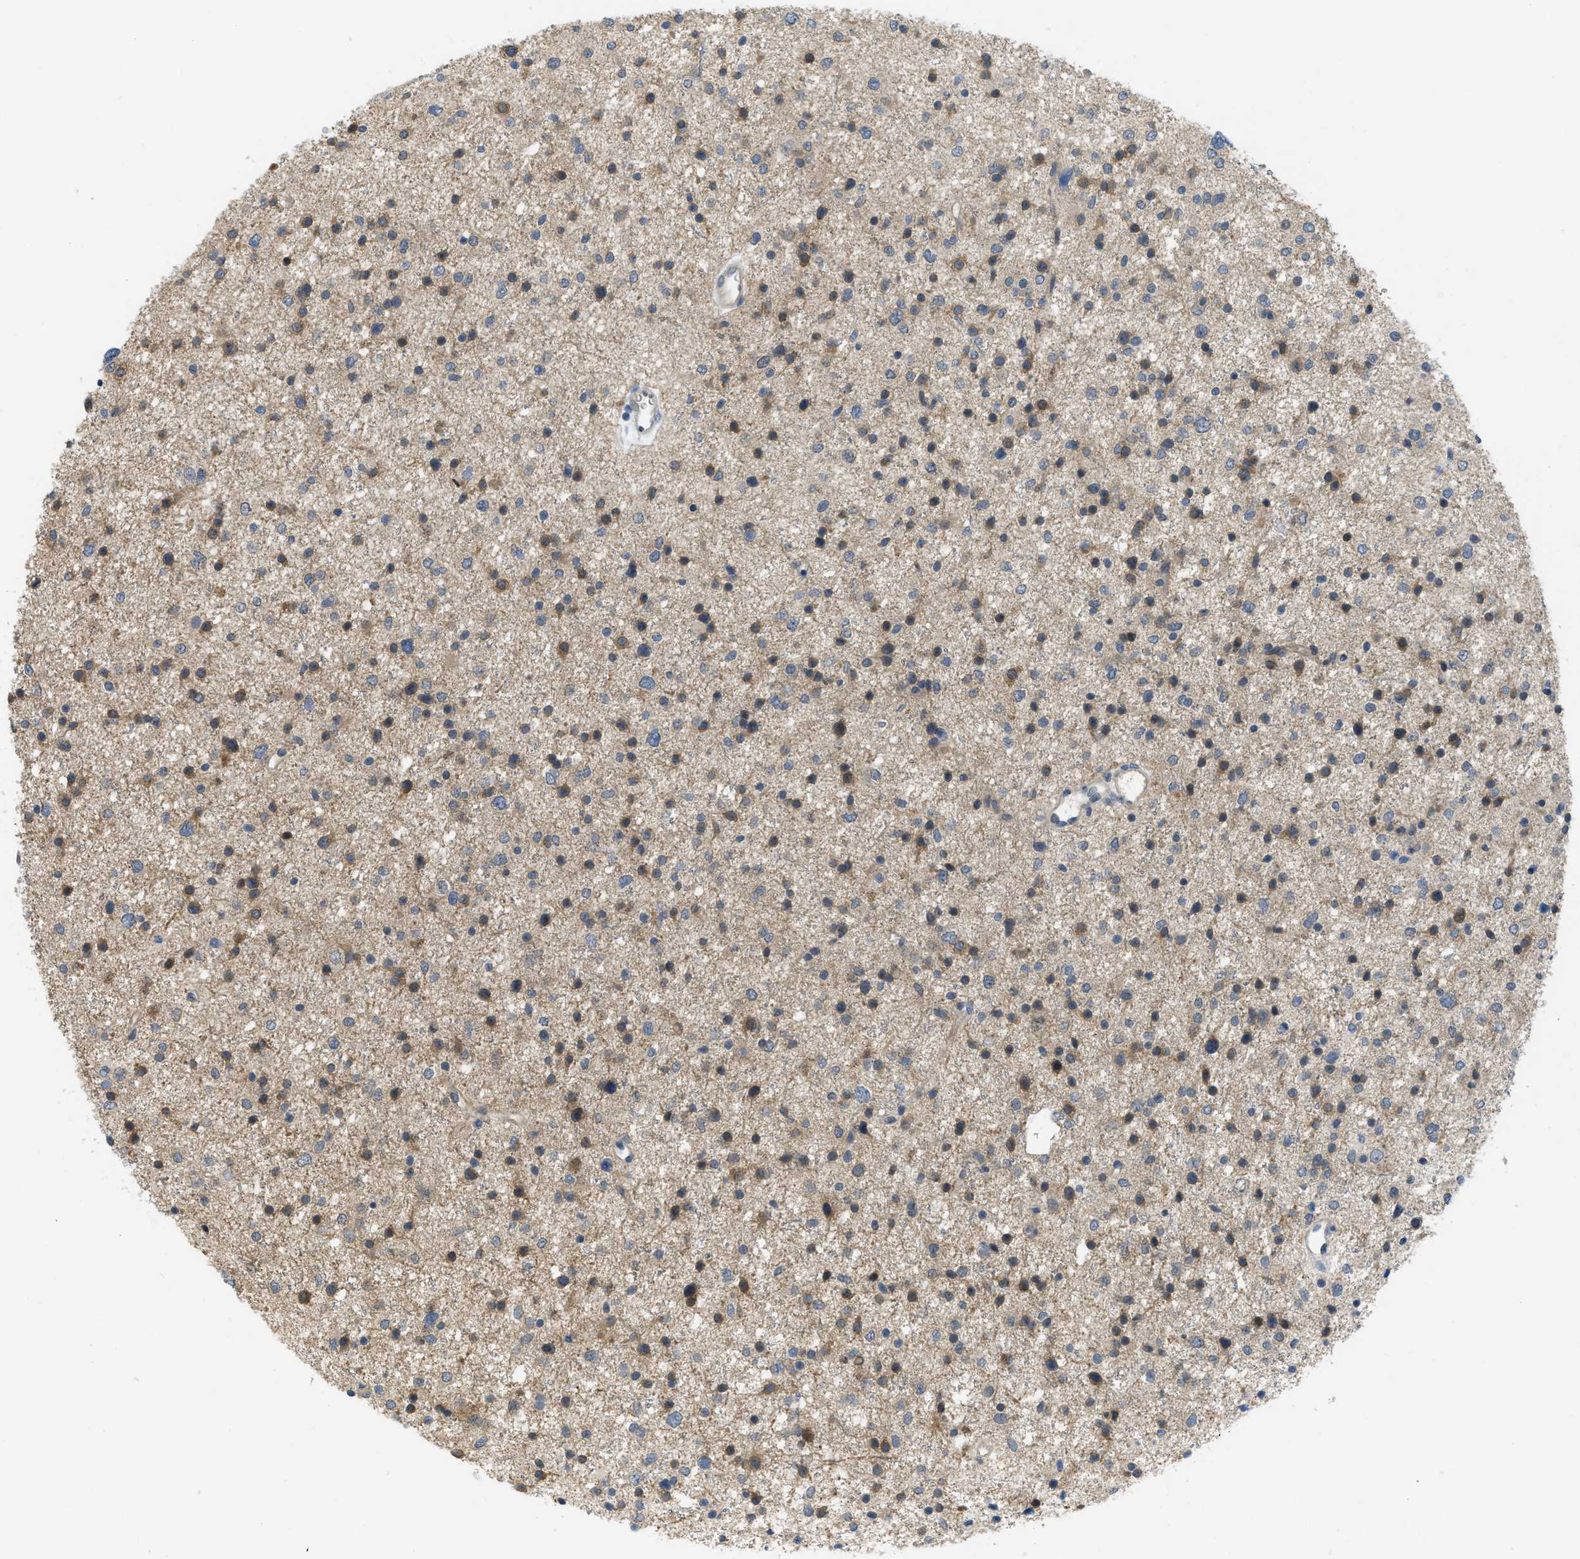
{"staining": {"intensity": "moderate", "quantity": "25%-75%", "location": "cytoplasmic/membranous"}, "tissue": "glioma", "cell_type": "Tumor cells", "image_type": "cancer", "snomed": [{"axis": "morphology", "description": "Glioma, malignant, Low grade"}, {"axis": "topography", "description": "Brain"}], "caption": "Glioma stained with a brown dye demonstrates moderate cytoplasmic/membranous positive expression in approximately 25%-75% of tumor cells.", "gene": "TNFAIP1", "patient": {"sex": "female", "age": 37}}